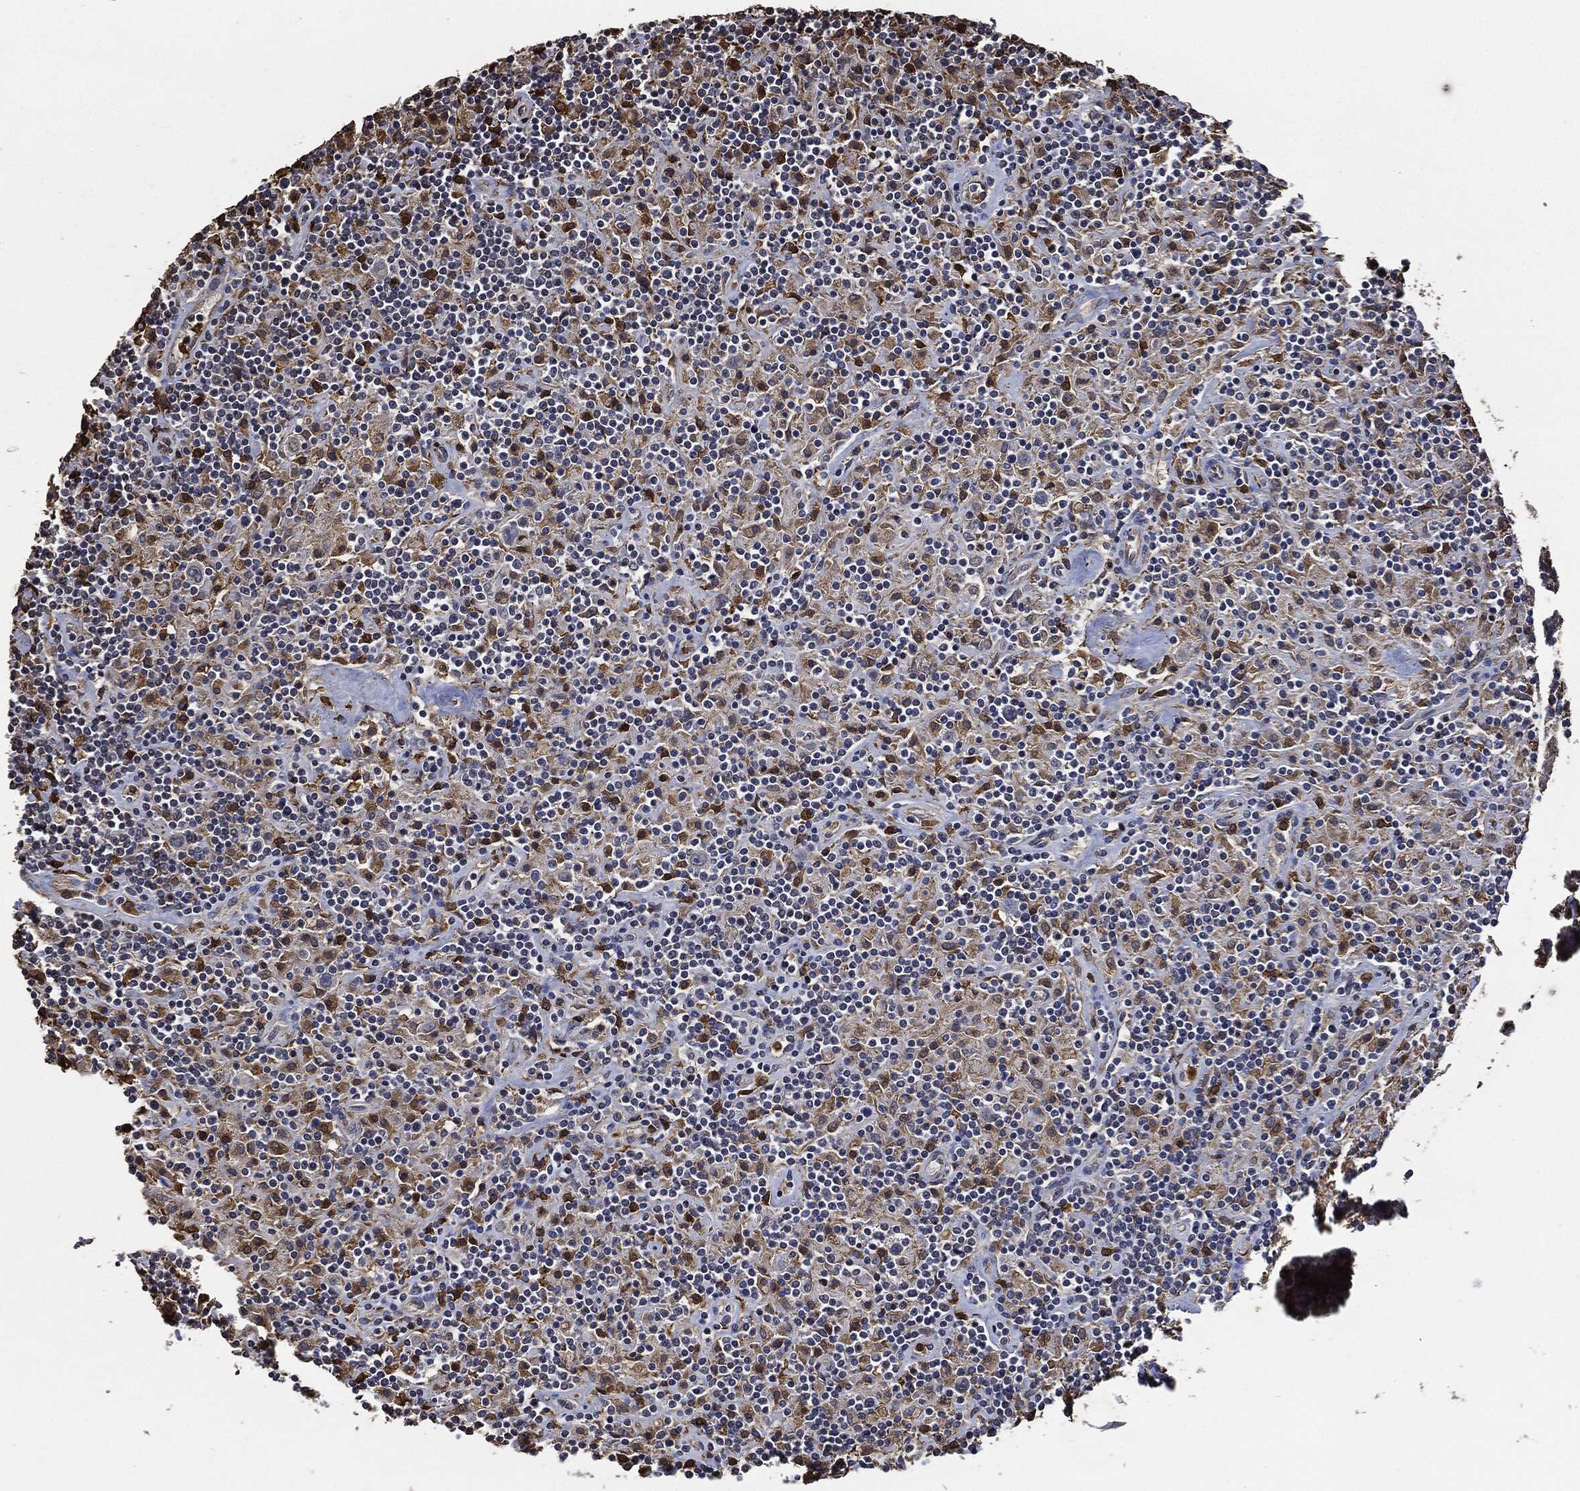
{"staining": {"intensity": "moderate", "quantity": "25%-75%", "location": "cytoplasmic/membranous"}, "tissue": "lymphoma", "cell_type": "Tumor cells", "image_type": "cancer", "snomed": [{"axis": "morphology", "description": "Hodgkin's disease, NOS"}, {"axis": "topography", "description": "Lymph node"}], "caption": "Moderate cytoplasmic/membranous protein positivity is present in approximately 25%-75% of tumor cells in lymphoma.", "gene": "S100A9", "patient": {"sex": "male", "age": 70}}